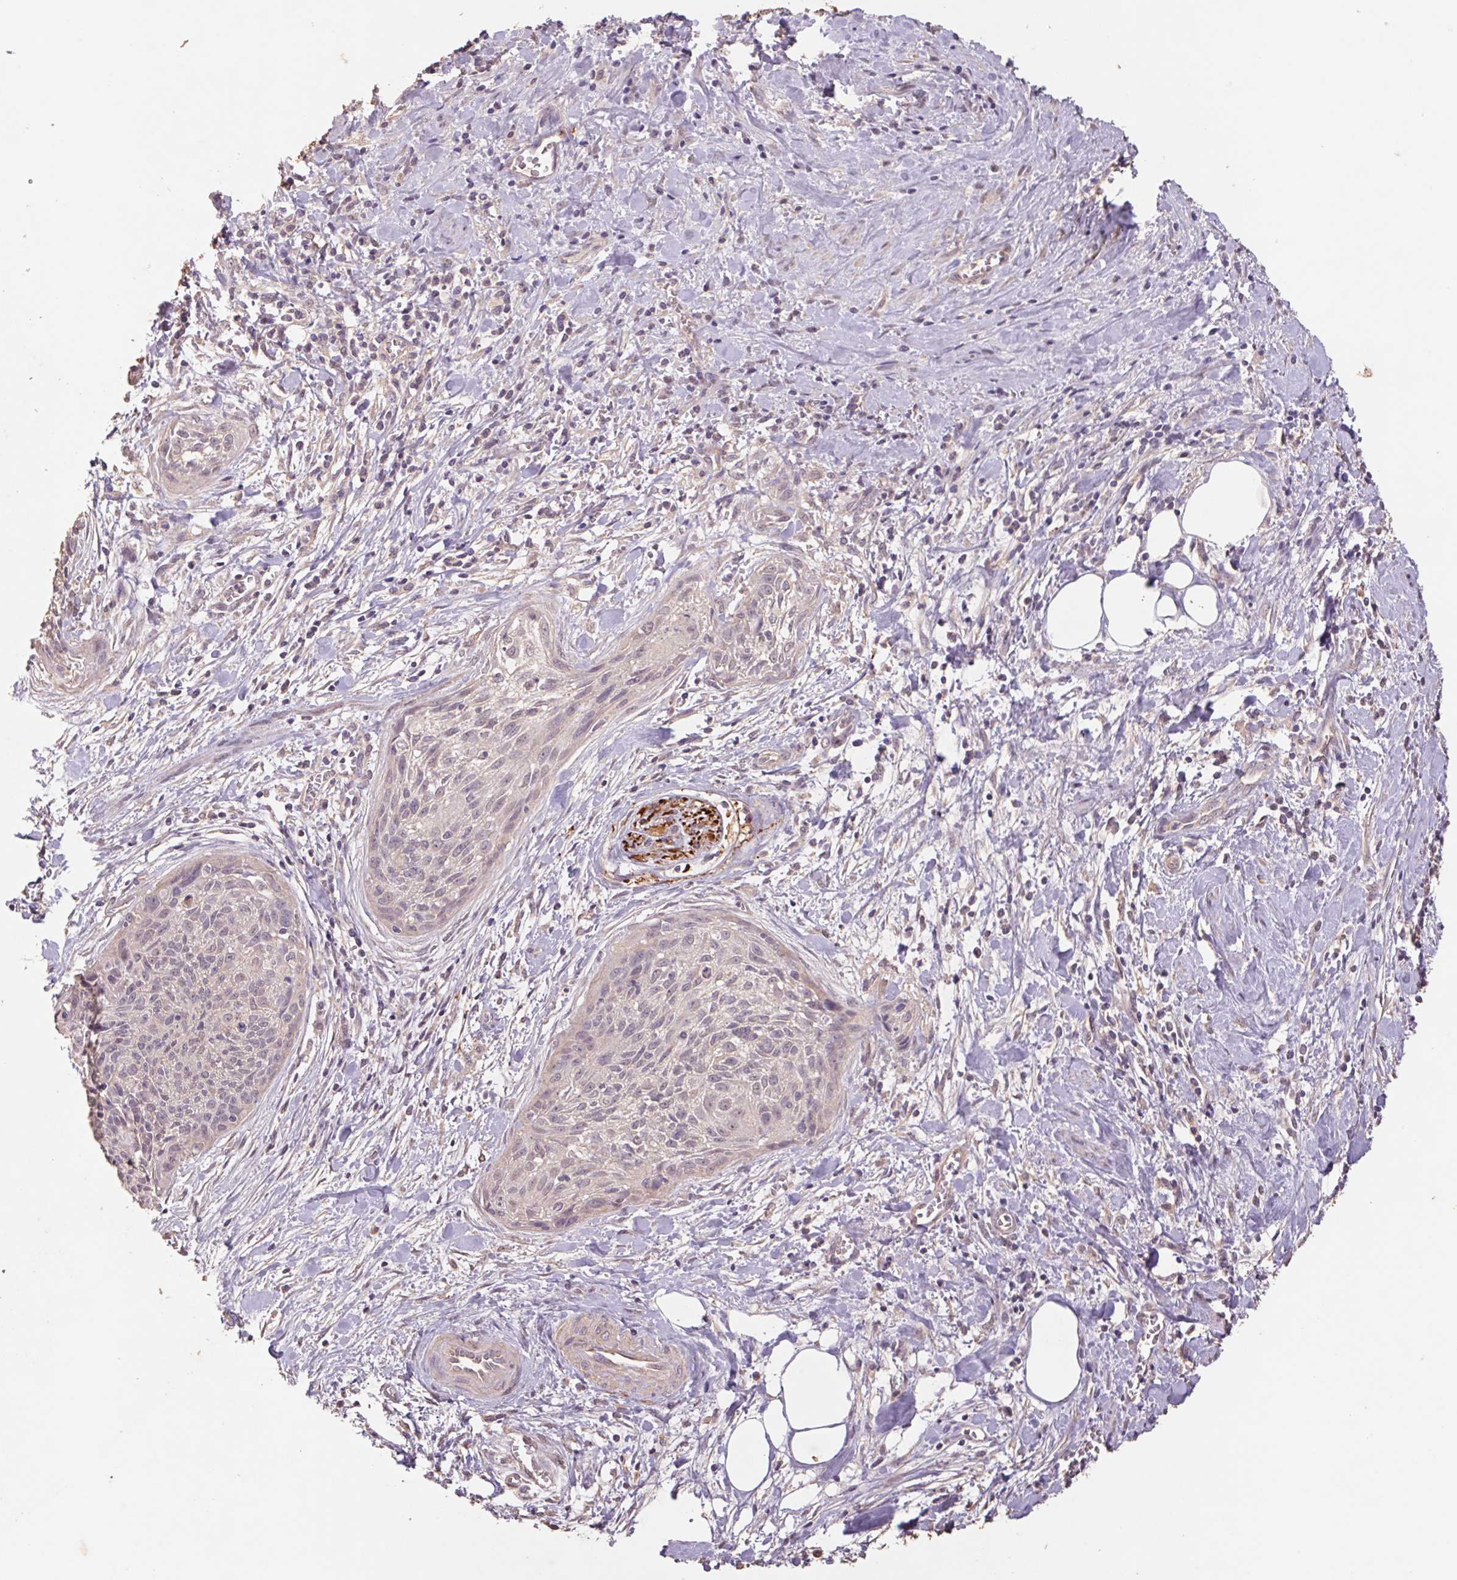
{"staining": {"intensity": "negative", "quantity": "none", "location": "none"}, "tissue": "cervical cancer", "cell_type": "Tumor cells", "image_type": "cancer", "snomed": [{"axis": "morphology", "description": "Squamous cell carcinoma, NOS"}, {"axis": "topography", "description": "Cervix"}], "caption": "Cervical cancer was stained to show a protein in brown. There is no significant expression in tumor cells.", "gene": "GRM2", "patient": {"sex": "female", "age": 55}}